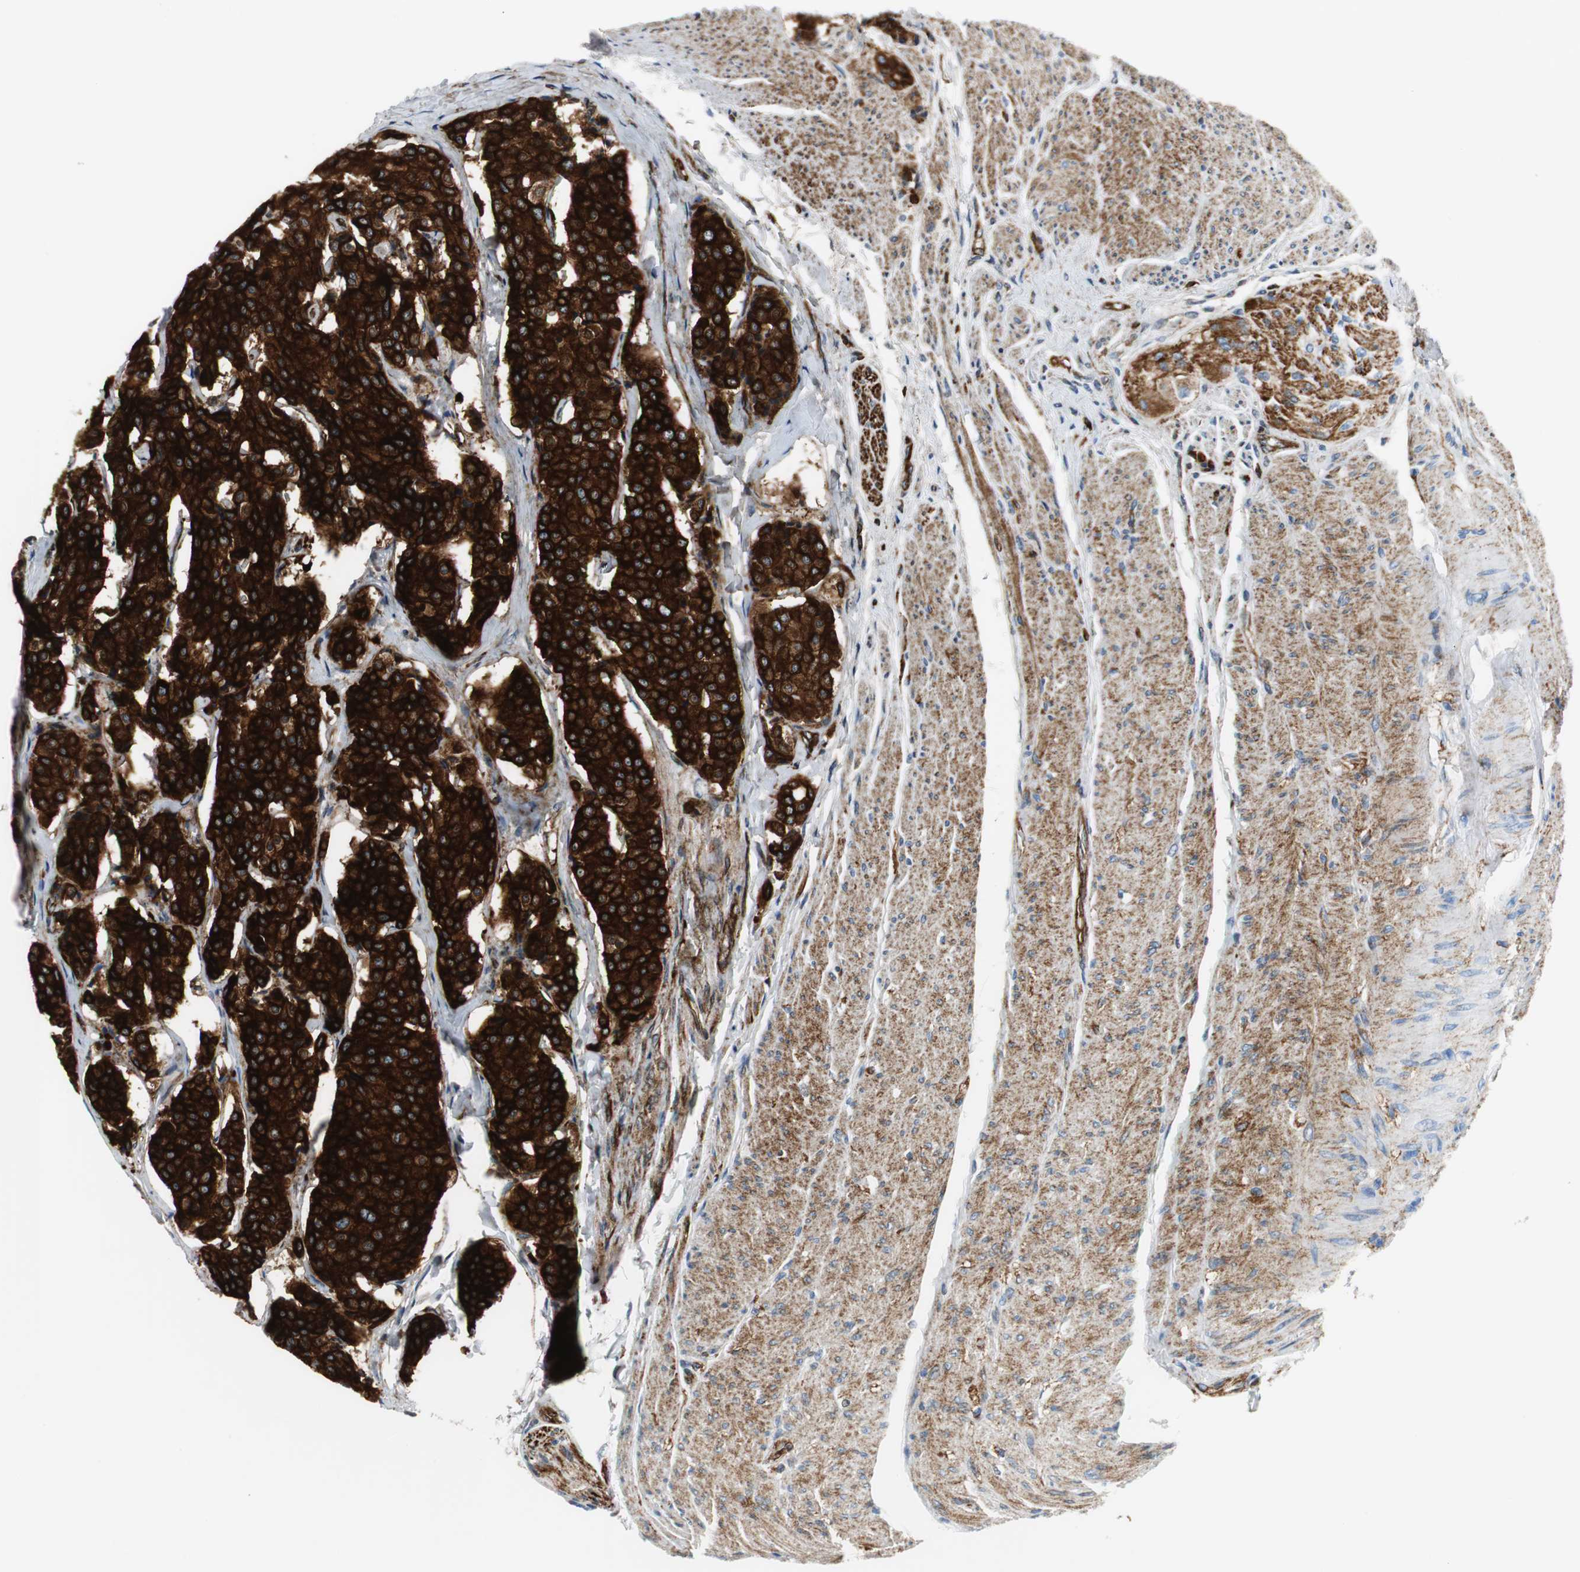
{"staining": {"intensity": "strong", "quantity": ">75%", "location": "cytoplasmic/membranous"}, "tissue": "carcinoid", "cell_type": "Tumor cells", "image_type": "cancer", "snomed": [{"axis": "morphology", "description": "Carcinoid, malignant, NOS"}, {"axis": "topography", "description": "Colon"}], "caption": "About >75% of tumor cells in carcinoid exhibit strong cytoplasmic/membranous protein expression as visualized by brown immunohistochemical staining.", "gene": "TUBA4A", "patient": {"sex": "female", "age": 61}}